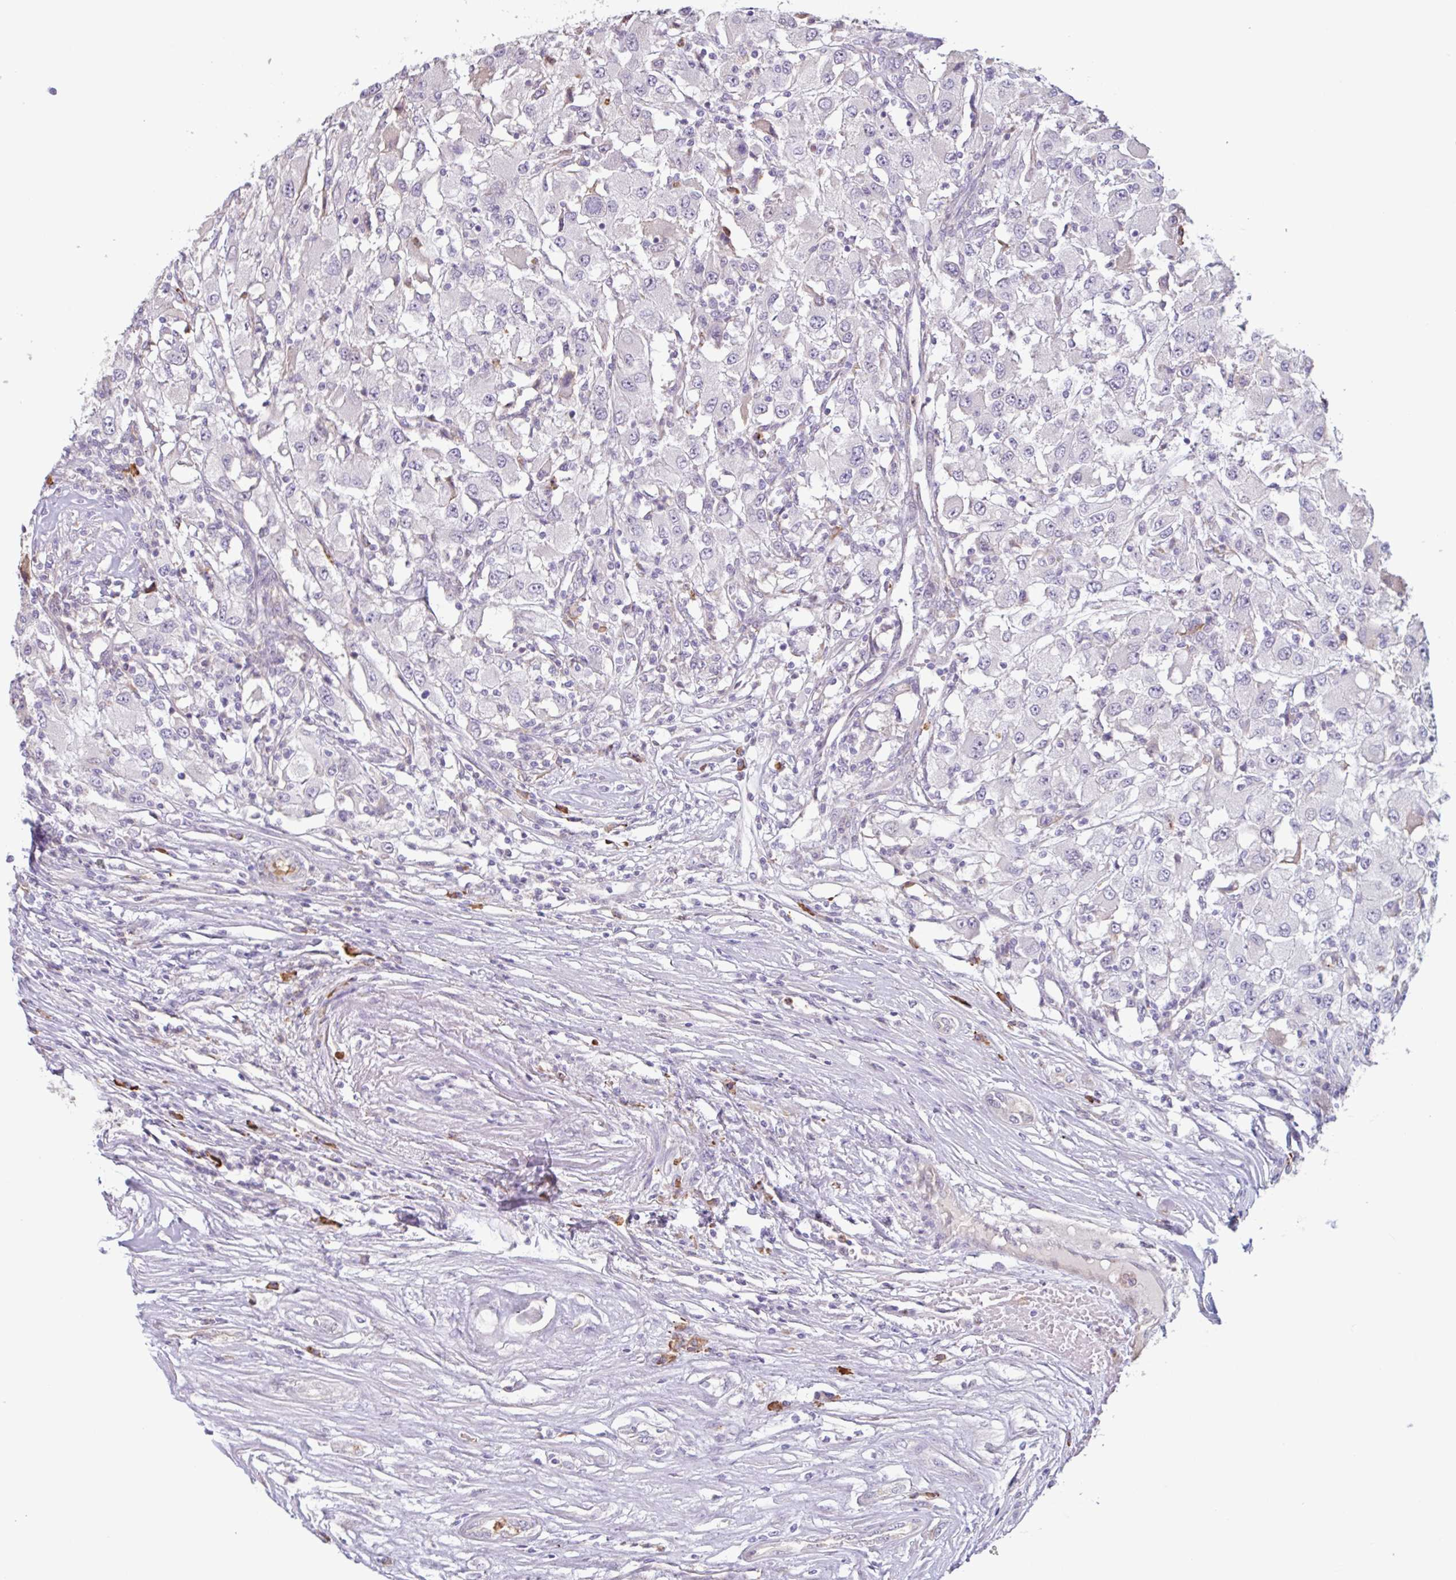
{"staining": {"intensity": "negative", "quantity": "none", "location": "none"}, "tissue": "renal cancer", "cell_type": "Tumor cells", "image_type": "cancer", "snomed": [{"axis": "morphology", "description": "Adenocarcinoma, NOS"}, {"axis": "topography", "description": "Kidney"}], "caption": "High power microscopy histopathology image of an immunohistochemistry (IHC) photomicrograph of adenocarcinoma (renal), revealing no significant staining in tumor cells.", "gene": "TAF1D", "patient": {"sex": "female", "age": 67}}